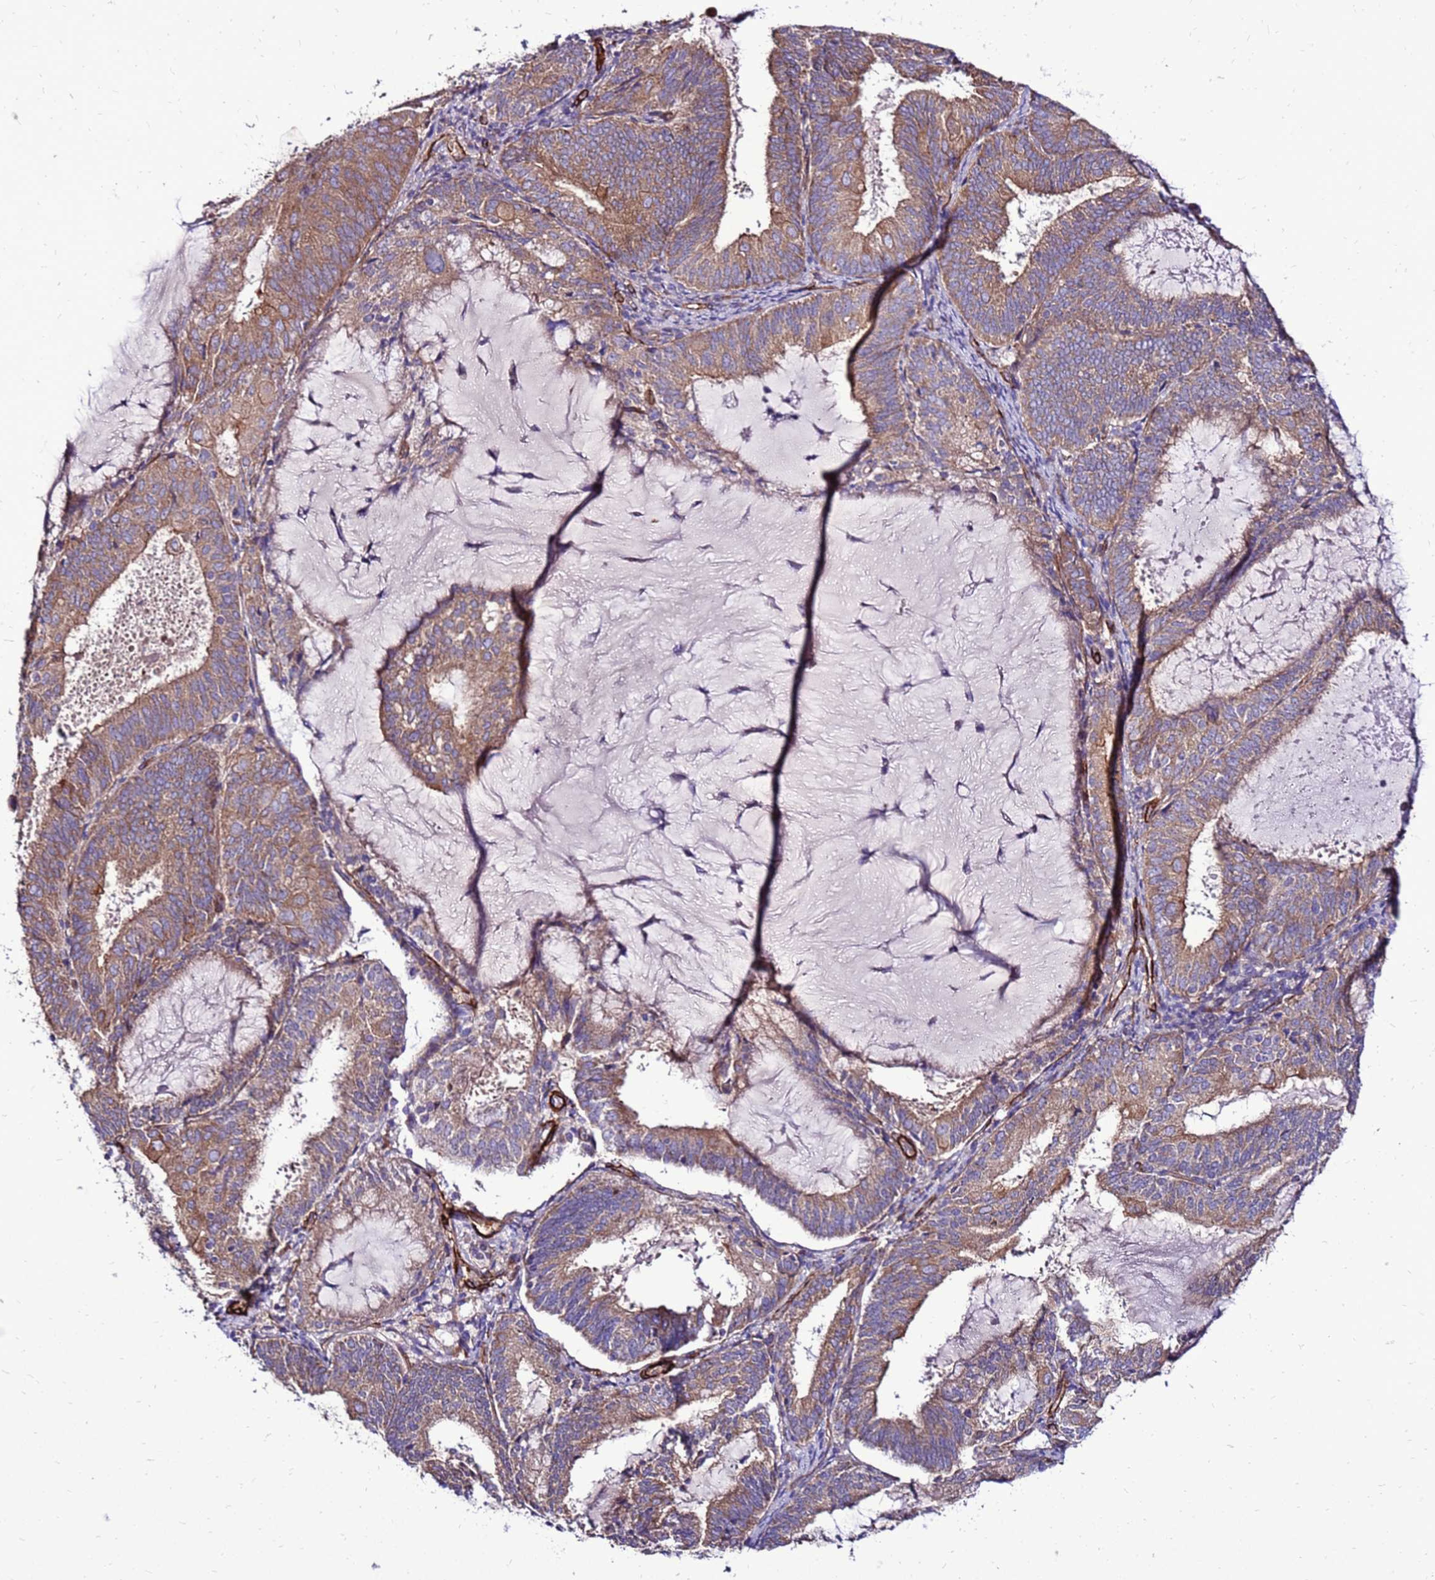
{"staining": {"intensity": "moderate", "quantity": ">75%", "location": "cytoplasmic/membranous"}, "tissue": "endometrial cancer", "cell_type": "Tumor cells", "image_type": "cancer", "snomed": [{"axis": "morphology", "description": "Adenocarcinoma, NOS"}, {"axis": "topography", "description": "Endometrium"}], "caption": "An immunohistochemistry (IHC) micrograph of tumor tissue is shown. Protein staining in brown highlights moderate cytoplasmic/membranous positivity in endometrial cancer (adenocarcinoma) within tumor cells. The protein of interest is shown in brown color, while the nuclei are stained blue.", "gene": "EI24", "patient": {"sex": "female", "age": 81}}